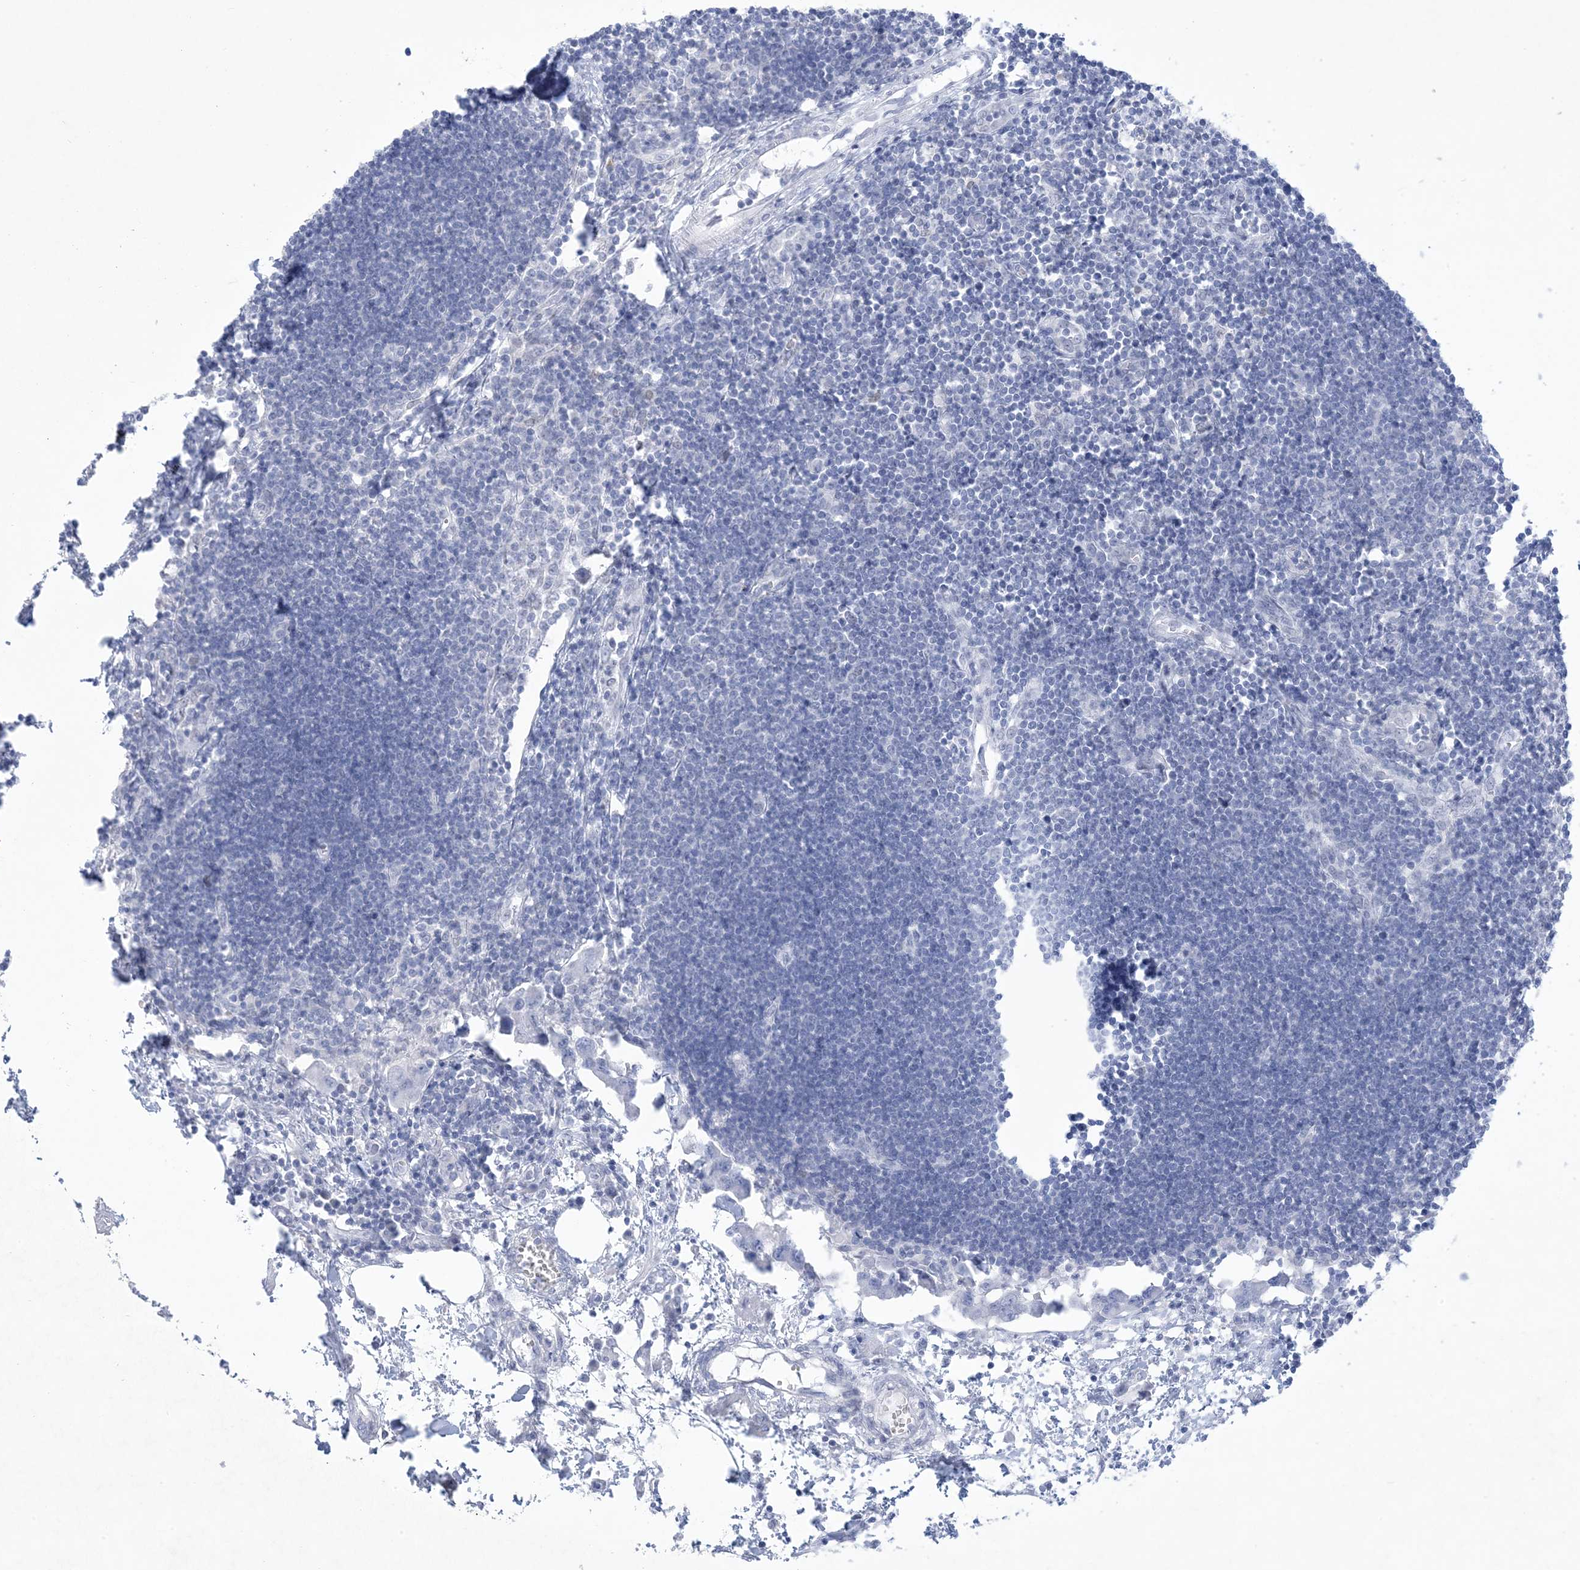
{"staining": {"intensity": "negative", "quantity": "none", "location": "none"}, "tissue": "lymph node", "cell_type": "Germinal center cells", "image_type": "normal", "snomed": [{"axis": "morphology", "description": "Normal tissue, NOS"}, {"axis": "morphology", "description": "Malignant melanoma, Metastatic site"}, {"axis": "topography", "description": "Lymph node"}], "caption": "Micrograph shows no significant protein positivity in germinal center cells of normal lymph node.", "gene": "HOMEZ", "patient": {"sex": "male", "age": 41}}